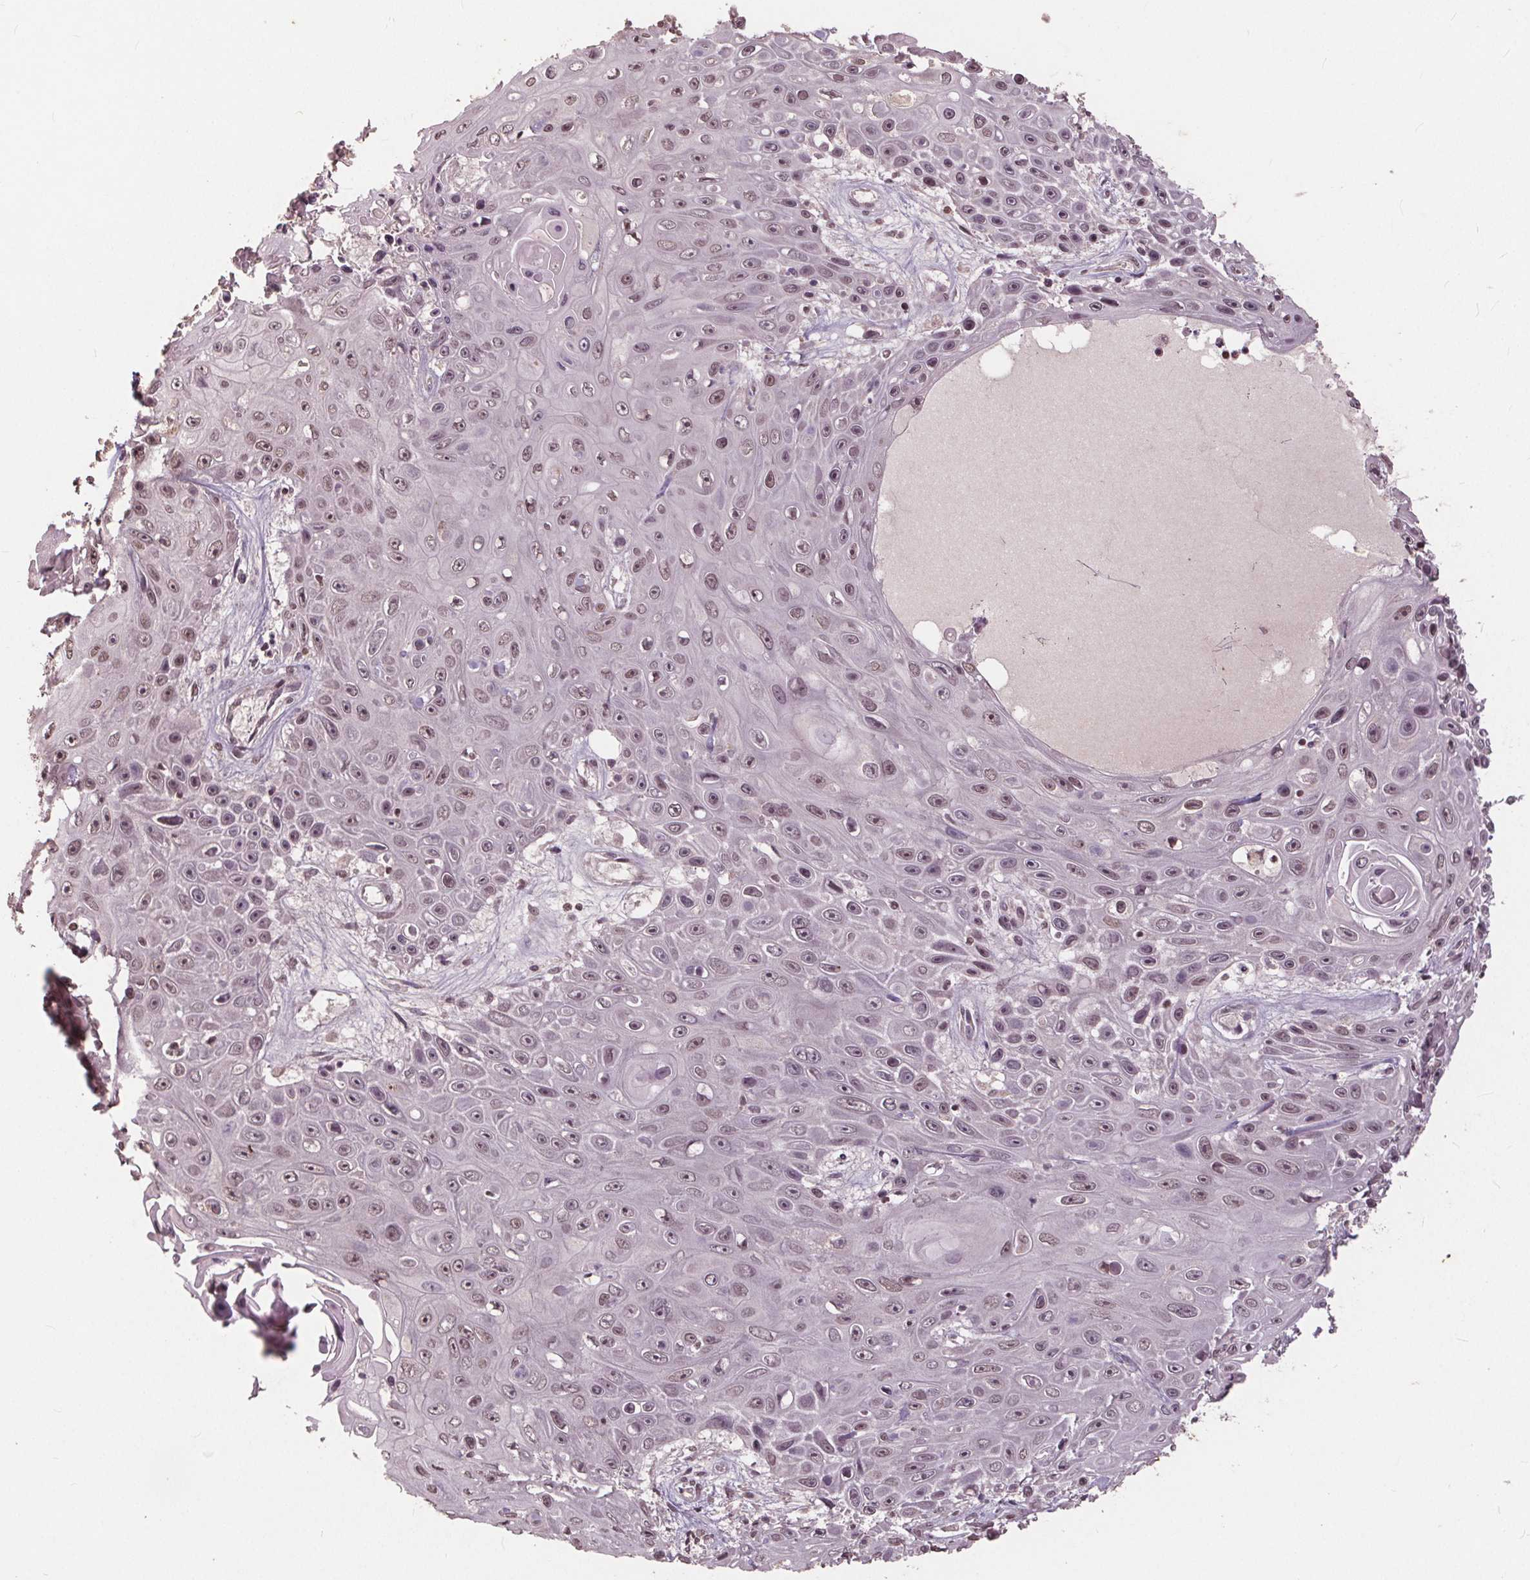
{"staining": {"intensity": "moderate", "quantity": "25%-75%", "location": "nuclear"}, "tissue": "skin cancer", "cell_type": "Tumor cells", "image_type": "cancer", "snomed": [{"axis": "morphology", "description": "Squamous cell carcinoma, NOS"}, {"axis": "topography", "description": "Skin"}], "caption": "Human skin cancer stained with a protein marker shows moderate staining in tumor cells.", "gene": "DNMT3B", "patient": {"sex": "male", "age": 82}}